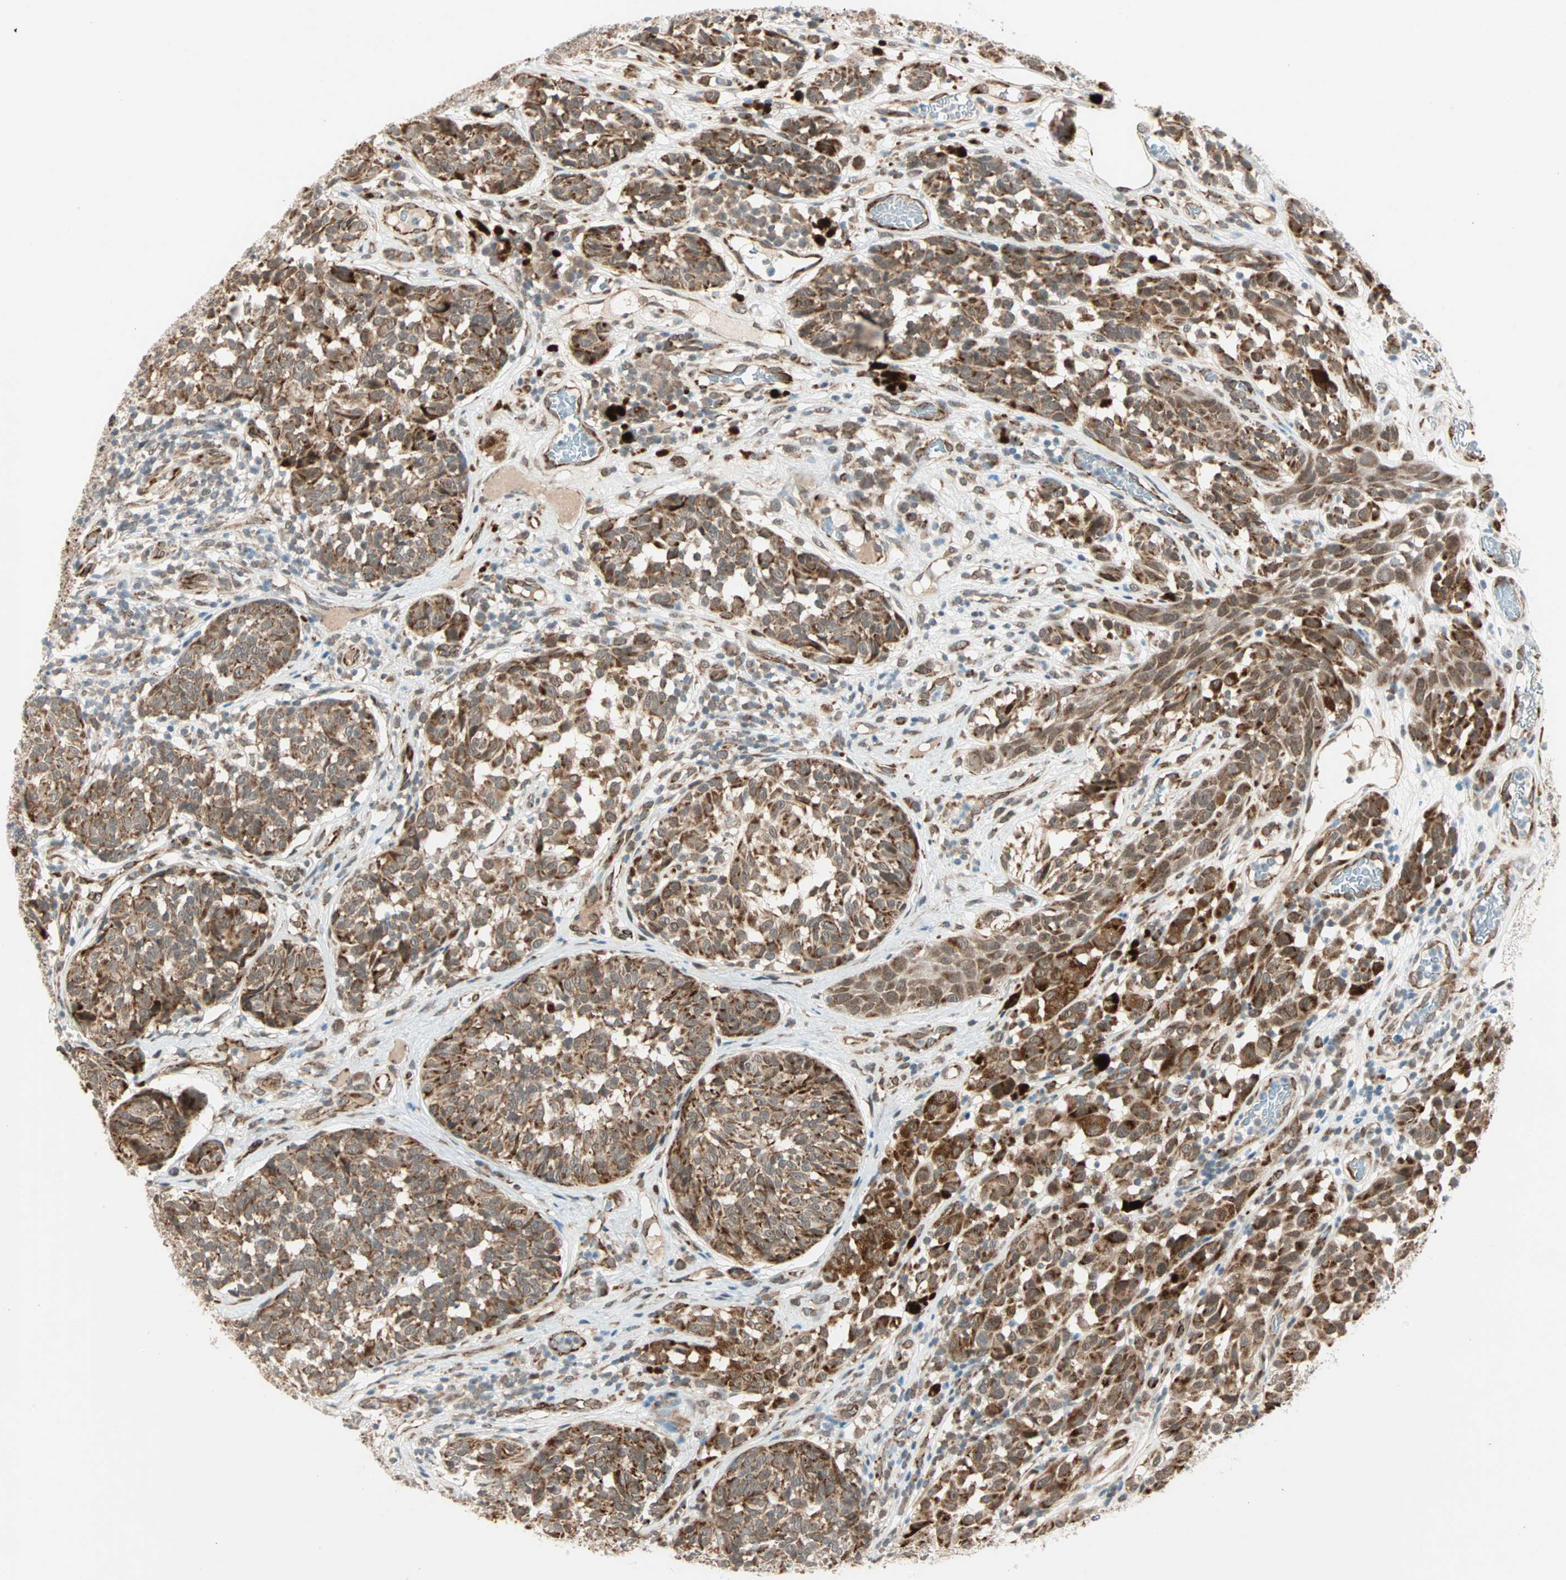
{"staining": {"intensity": "strong", "quantity": ">75%", "location": "cytoplasmic/membranous"}, "tissue": "melanoma", "cell_type": "Tumor cells", "image_type": "cancer", "snomed": [{"axis": "morphology", "description": "Malignant melanoma, NOS"}, {"axis": "topography", "description": "Skin"}], "caption": "Immunohistochemical staining of malignant melanoma demonstrates high levels of strong cytoplasmic/membranous expression in about >75% of tumor cells.", "gene": "ZNF37A", "patient": {"sex": "female", "age": 46}}